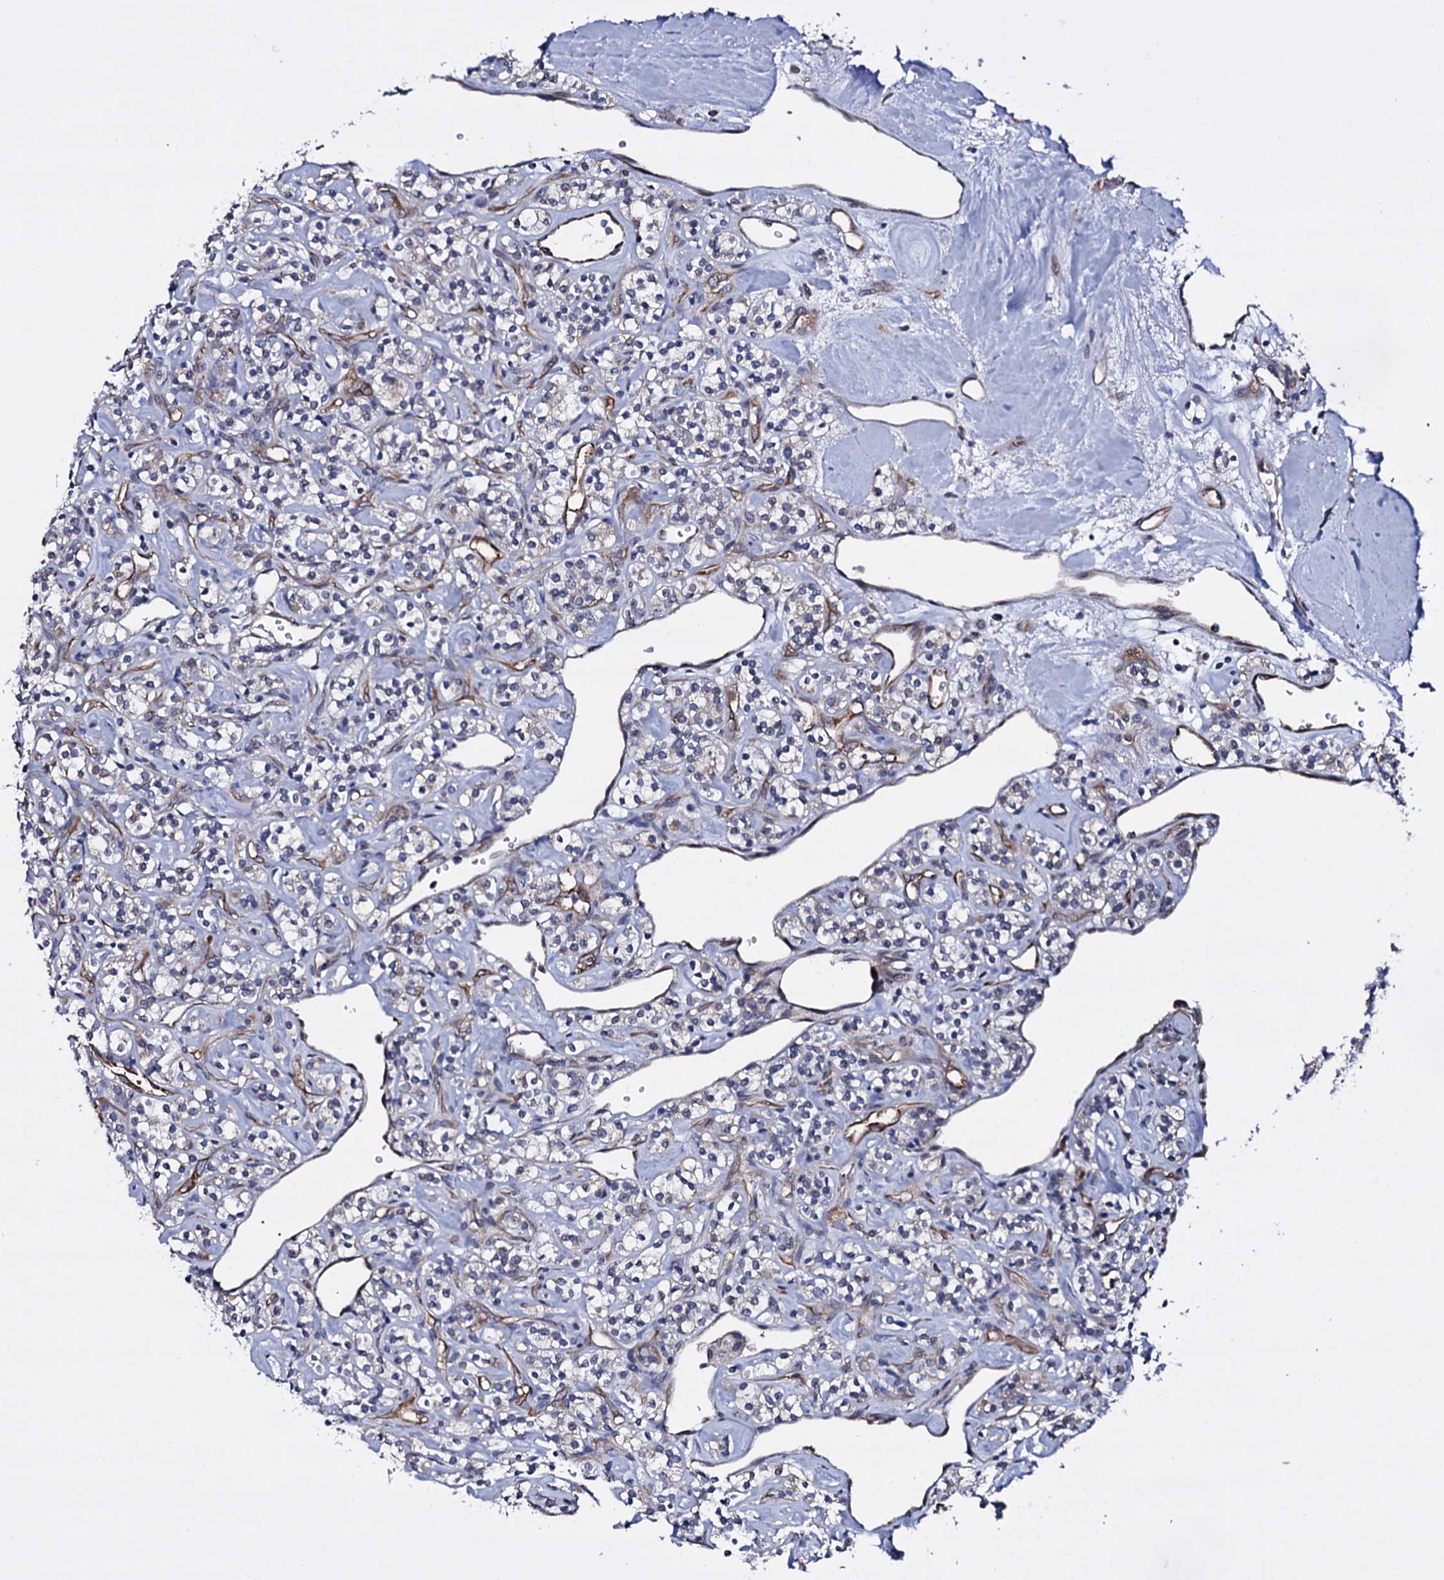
{"staining": {"intensity": "negative", "quantity": "none", "location": "none"}, "tissue": "renal cancer", "cell_type": "Tumor cells", "image_type": "cancer", "snomed": [{"axis": "morphology", "description": "Adenocarcinoma, NOS"}, {"axis": "topography", "description": "Kidney"}], "caption": "Immunohistochemistry (IHC) of renal cancer (adenocarcinoma) exhibits no expression in tumor cells.", "gene": "GAREM1", "patient": {"sex": "male", "age": 77}}